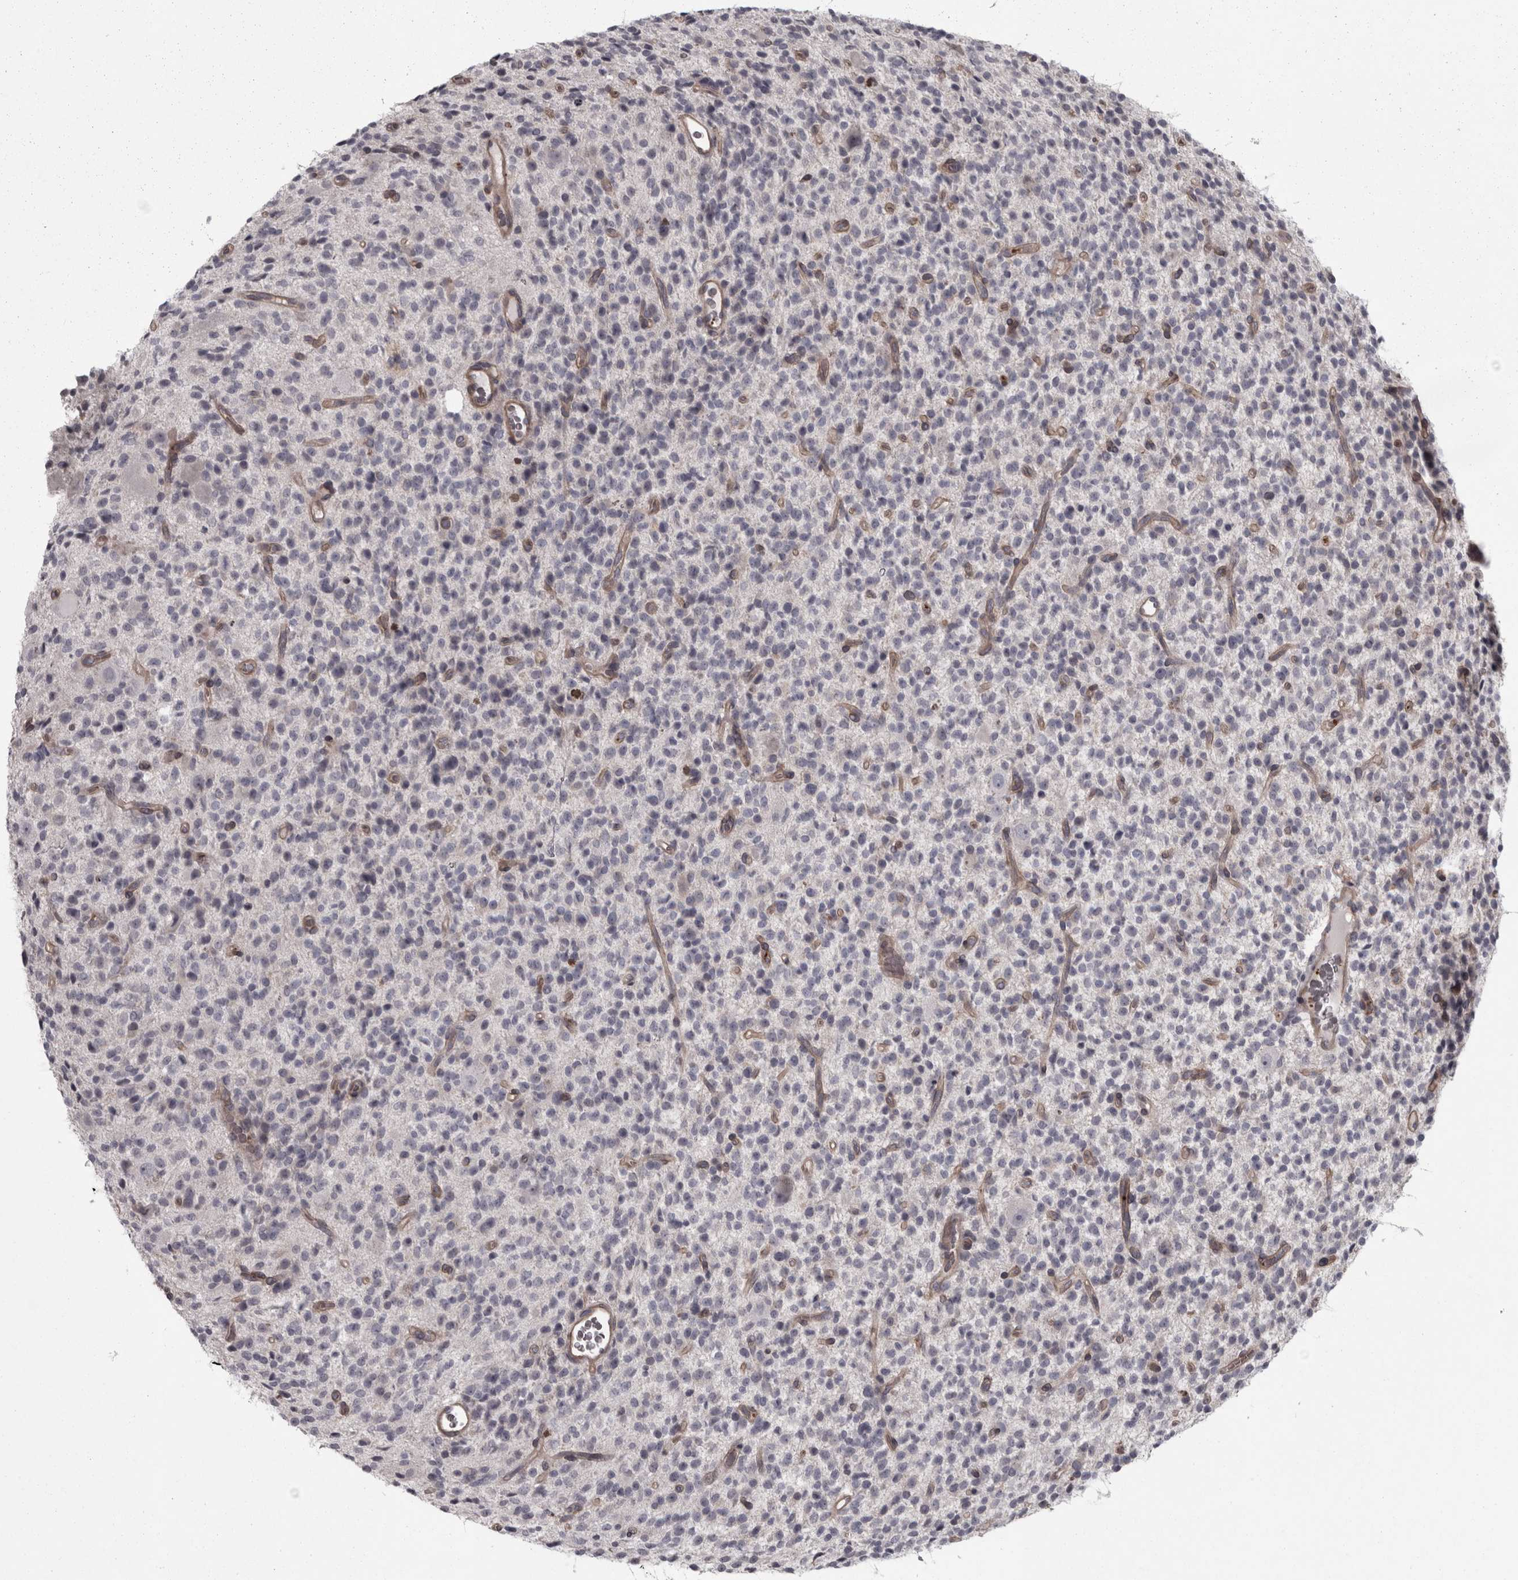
{"staining": {"intensity": "negative", "quantity": "none", "location": "none"}, "tissue": "glioma", "cell_type": "Tumor cells", "image_type": "cancer", "snomed": [{"axis": "morphology", "description": "Glioma, malignant, High grade"}, {"axis": "topography", "description": "Brain"}], "caption": "A high-resolution histopathology image shows immunohistochemistry (IHC) staining of glioma, which reveals no significant positivity in tumor cells.", "gene": "RSU1", "patient": {"sex": "male", "age": 34}}